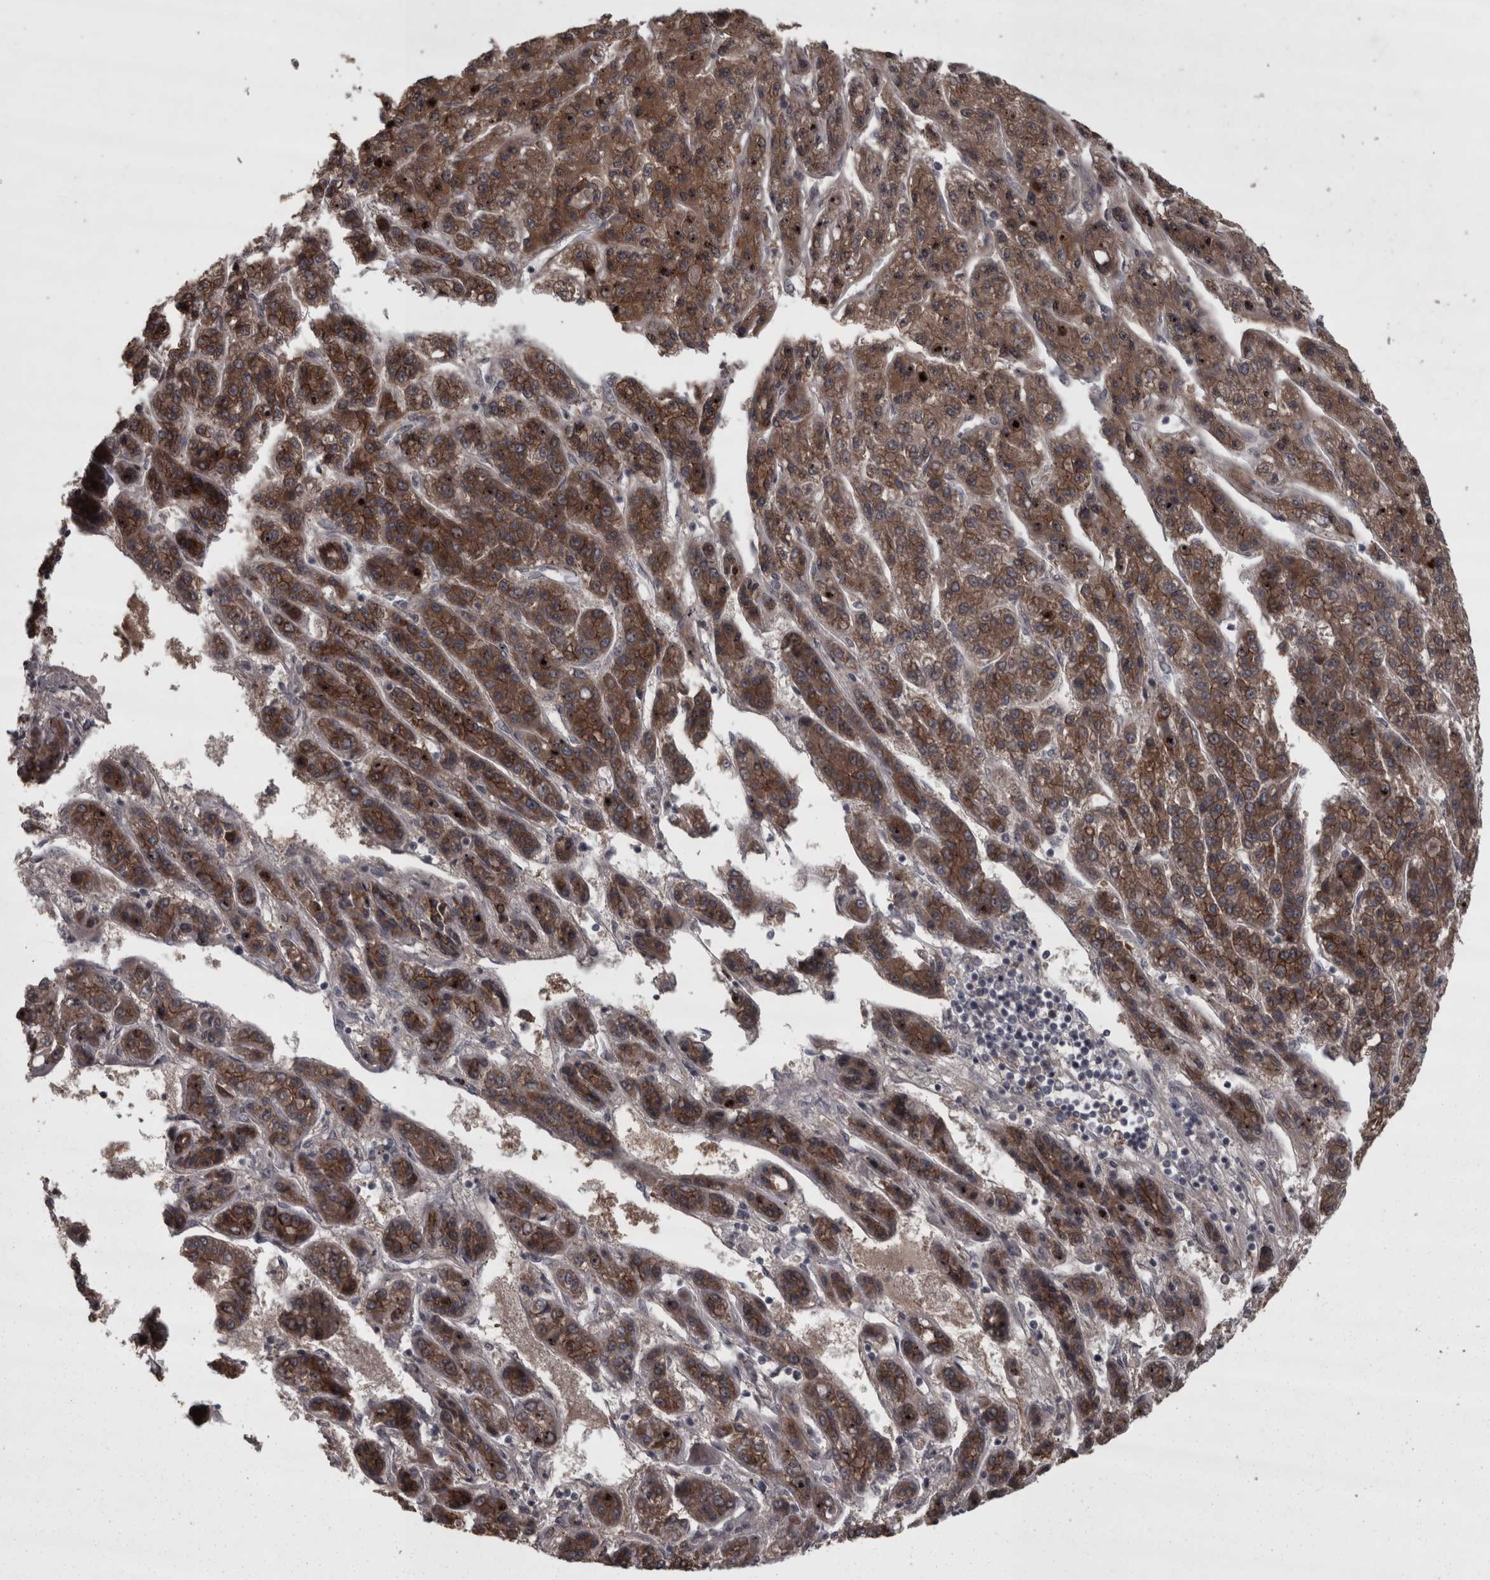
{"staining": {"intensity": "strong", "quantity": ">75%", "location": "cytoplasmic/membranous"}, "tissue": "liver cancer", "cell_type": "Tumor cells", "image_type": "cancer", "snomed": [{"axis": "morphology", "description": "Carcinoma, Hepatocellular, NOS"}, {"axis": "topography", "description": "Liver"}], "caption": "Protein analysis of hepatocellular carcinoma (liver) tissue demonstrates strong cytoplasmic/membranous staining in about >75% of tumor cells. (DAB IHC, brown staining for protein, blue staining for nuclei).", "gene": "PCDH17", "patient": {"sex": "male", "age": 70}}